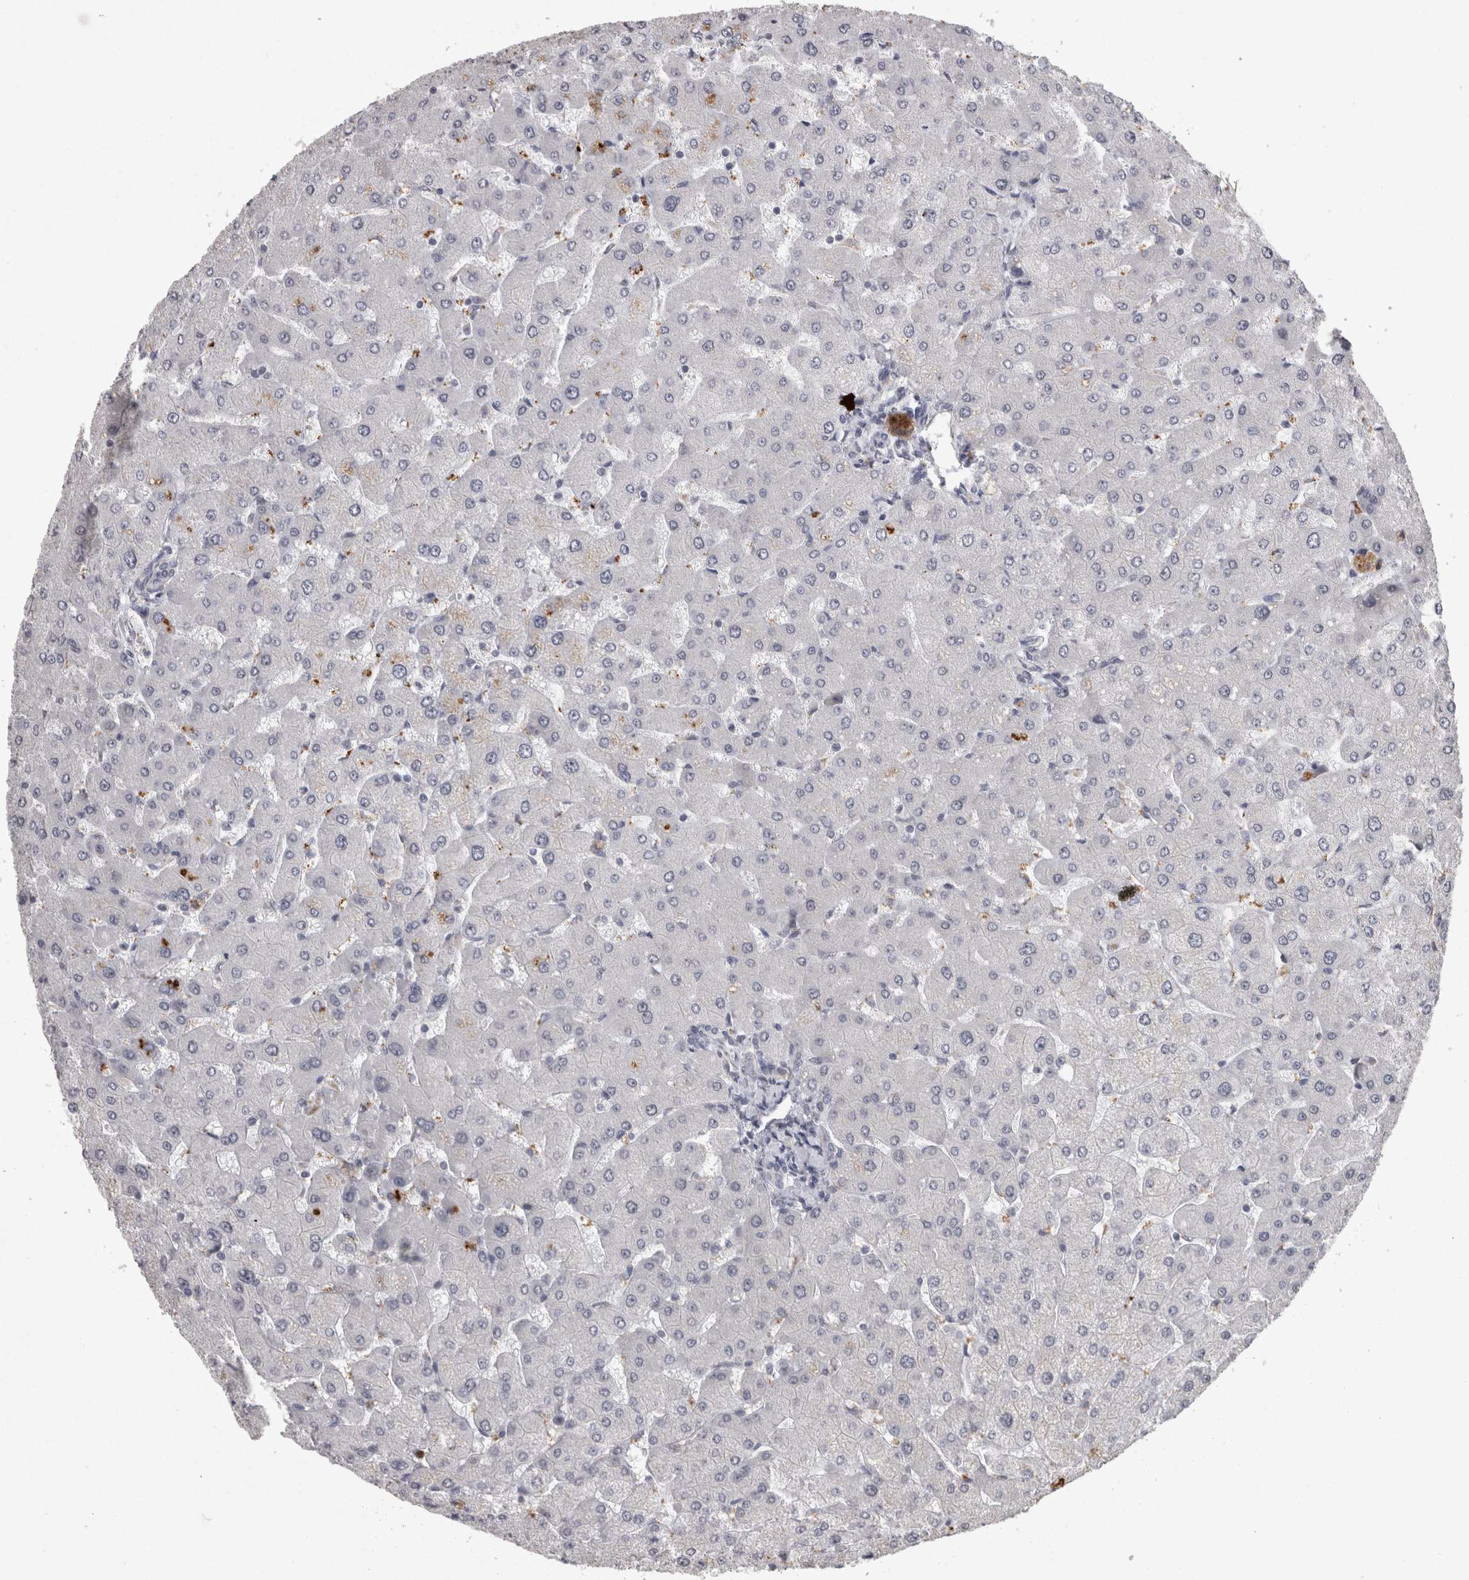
{"staining": {"intensity": "negative", "quantity": "none", "location": "none"}, "tissue": "liver", "cell_type": "Cholangiocytes", "image_type": "normal", "snomed": [{"axis": "morphology", "description": "Normal tissue, NOS"}, {"axis": "topography", "description": "Liver"}], "caption": "High power microscopy photomicrograph of an IHC micrograph of benign liver, revealing no significant staining in cholangiocytes.", "gene": "MEP1A", "patient": {"sex": "male", "age": 55}}